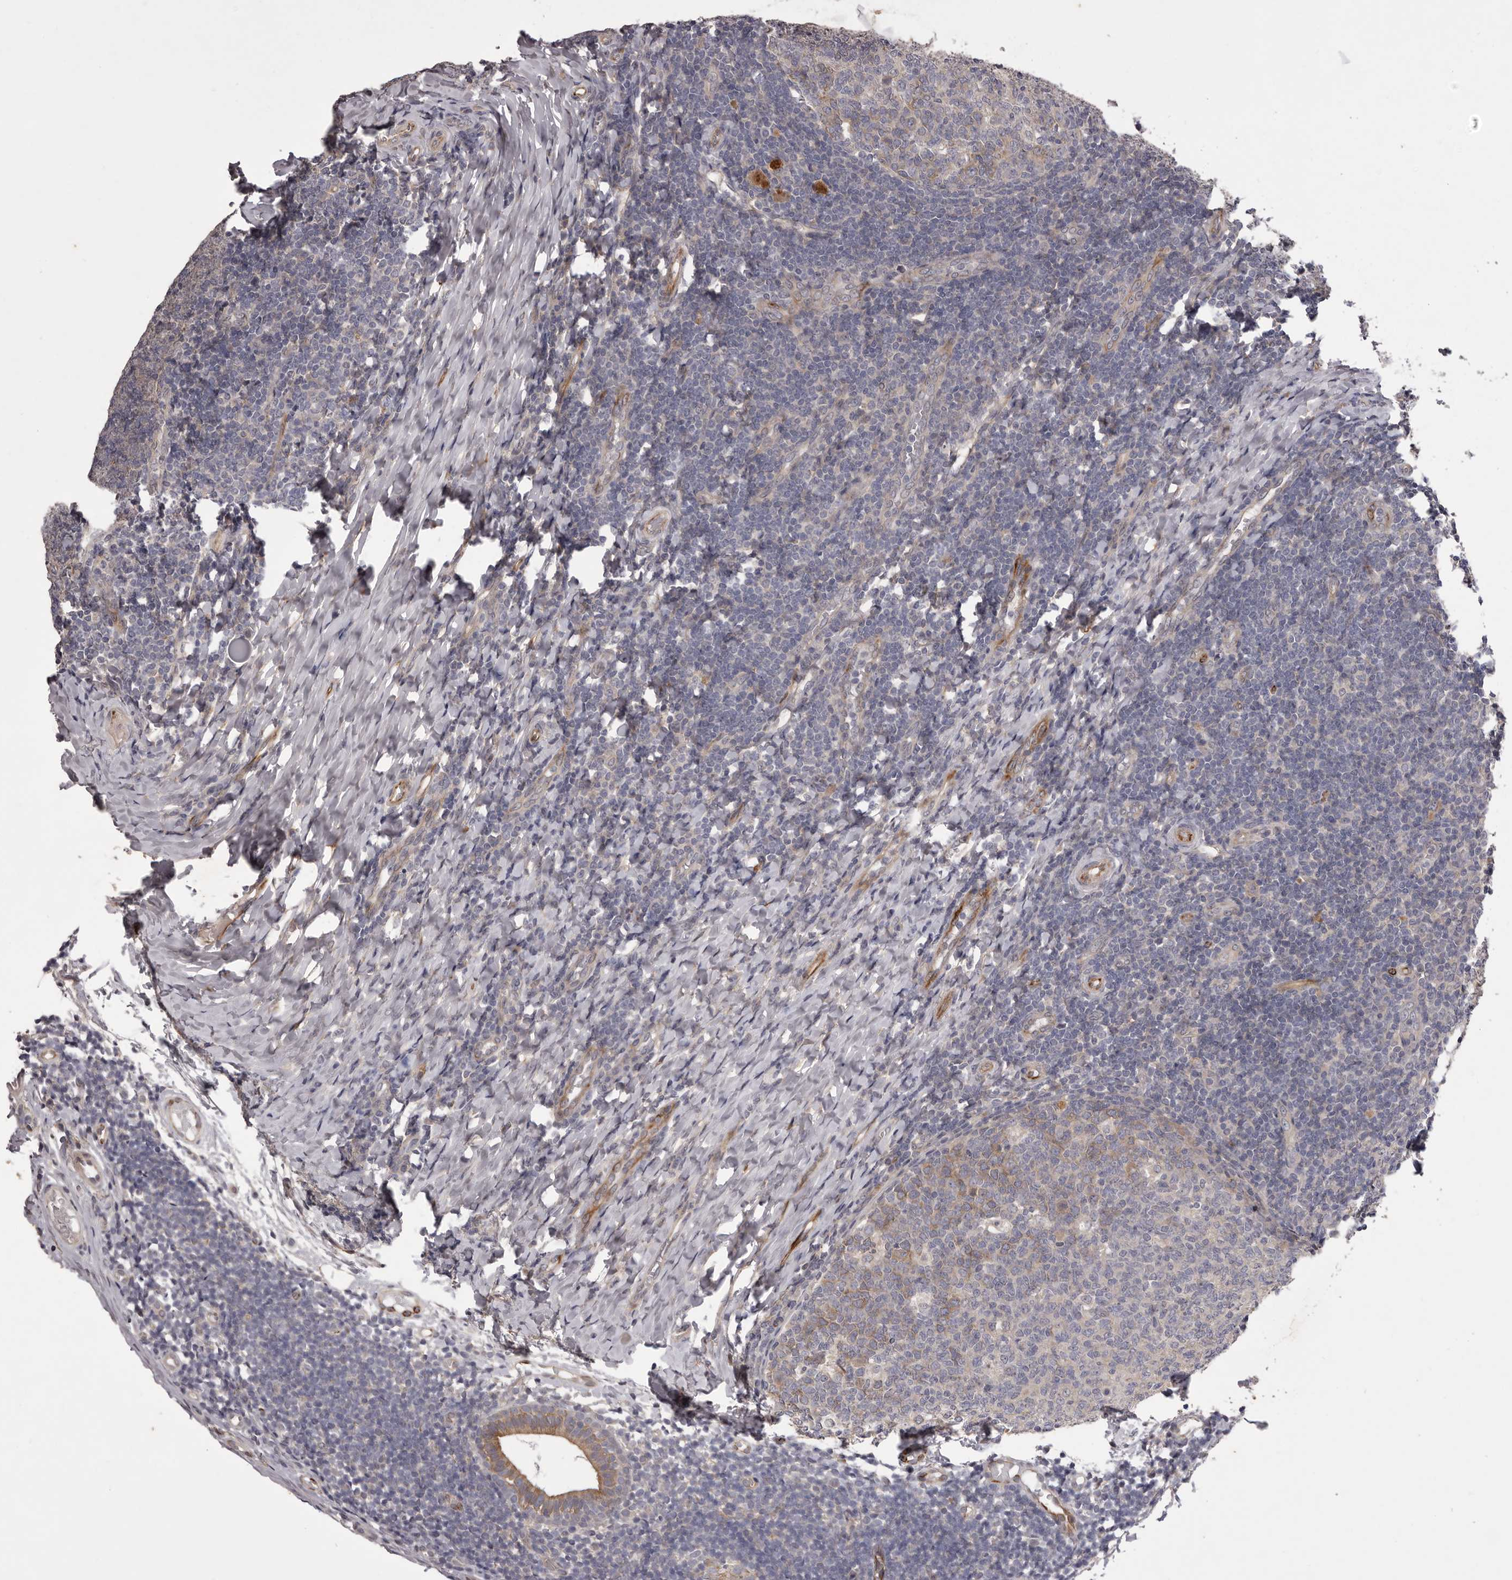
{"staining": {"intensity": "moderate", "quantity": "<25%", "location": "cytoplasmic/membranous"}, "tissue": "tonsil", "cell_type": "Germinal center cells", "image_type": "normal", "snomed": [{"axis": "morphology", "description": "Normal tissue, NOS"}, {"axis": "topography", "description": "Tonsil"}], "caption": "This photomicrograph reveals immunohistochemistry (IHC) staining of normal tonsil, with low moderate cytoplasmic/membranous positivity in about <25% of germinal center cells.", "gene": "PNRC1", "patient": {"sex": "female", "age": 19}}